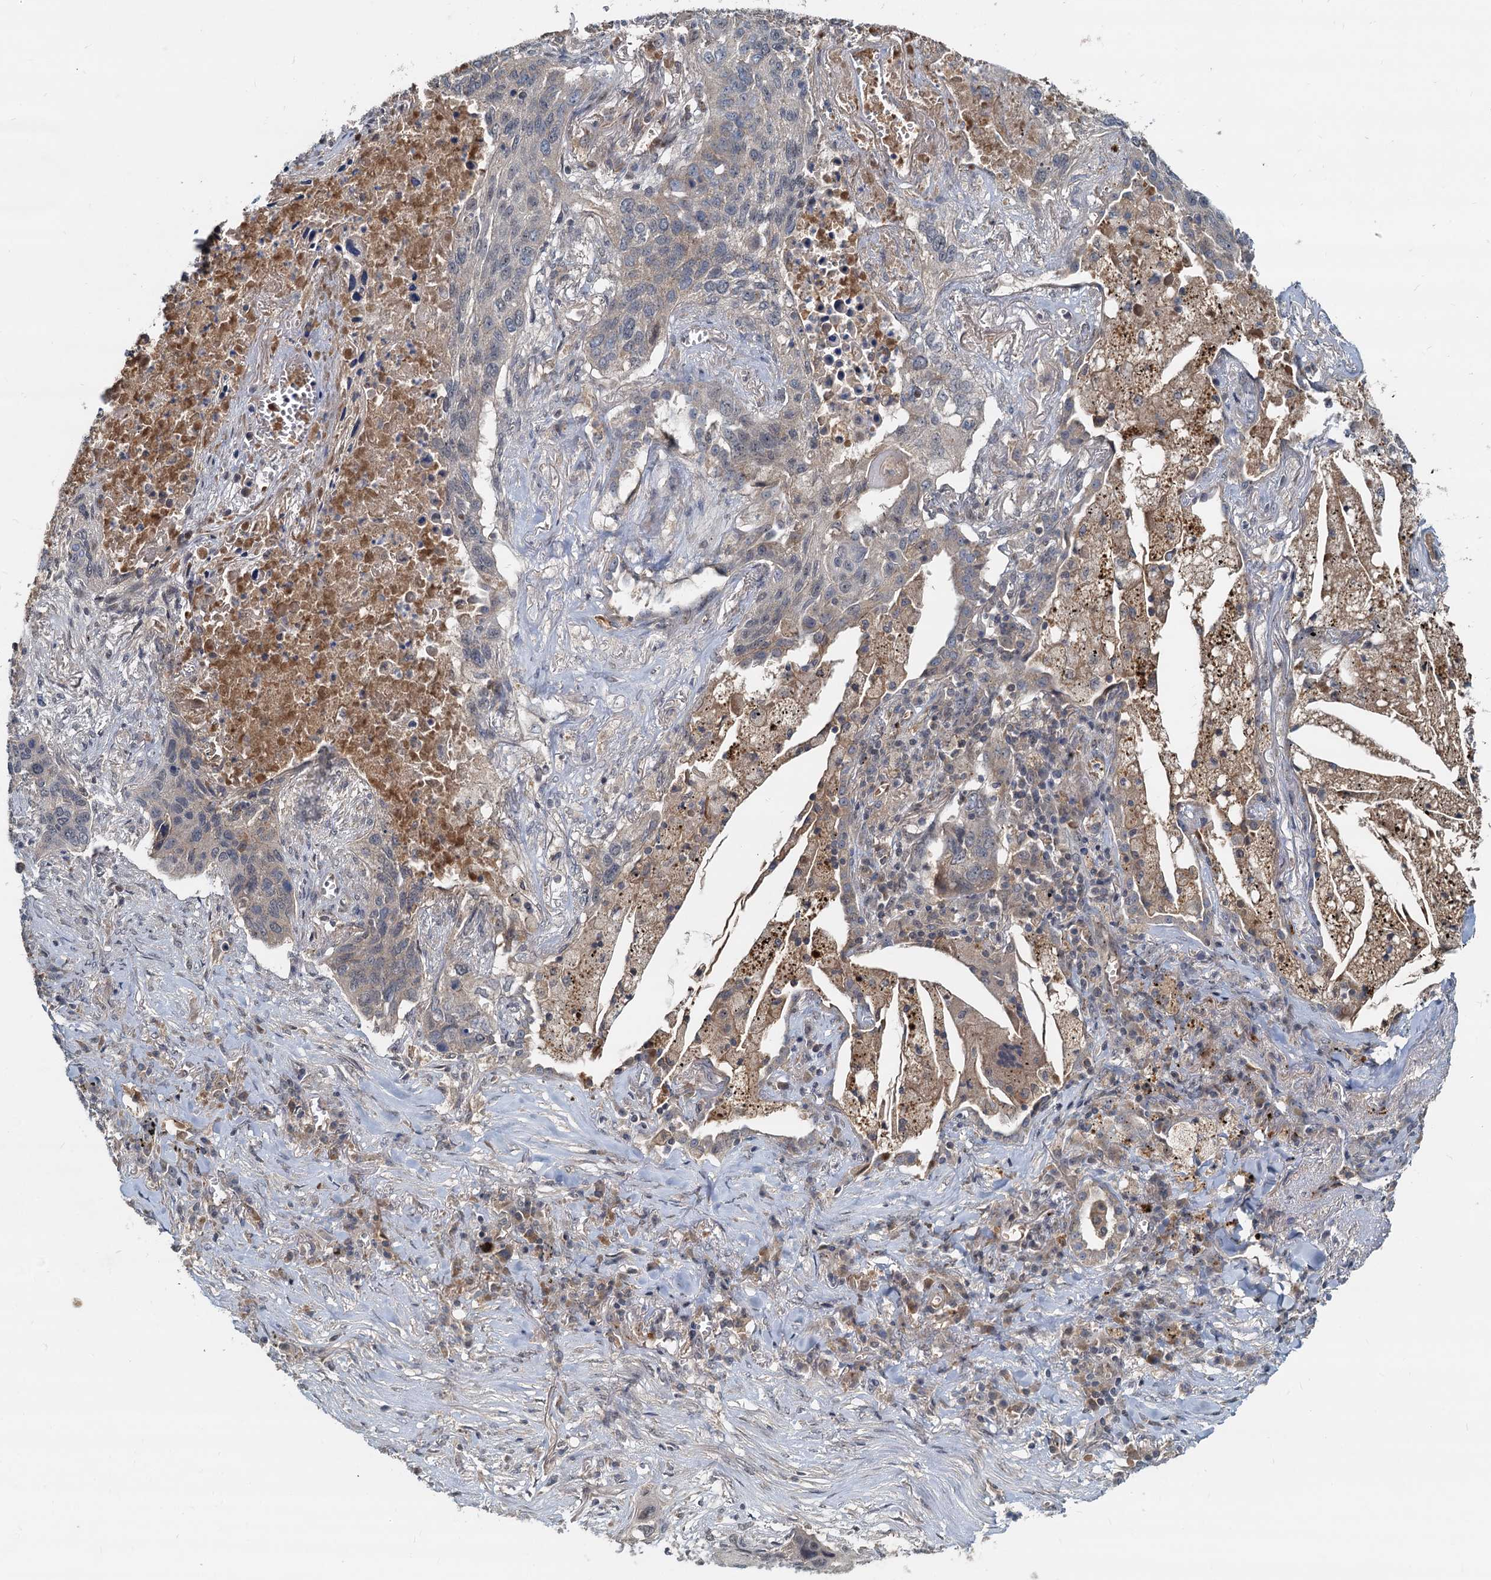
{"staining": {"intensity": "negative", "quantity": "none", "location": "none"}, "tissue": "lung cancer", "cell_type": "Tumor cells", "image_type": "cancer", "snomed": [{"axis": "morphology", "description": "Squamous cell carcinoma, NOS"}, {"axis": "topography", "description": "Lung"}], "caption": "IHC of human lung cancer displays no expression in tumor cells.", "gene": "CEP68", "patient": {"sex": "female", "age": 63}}